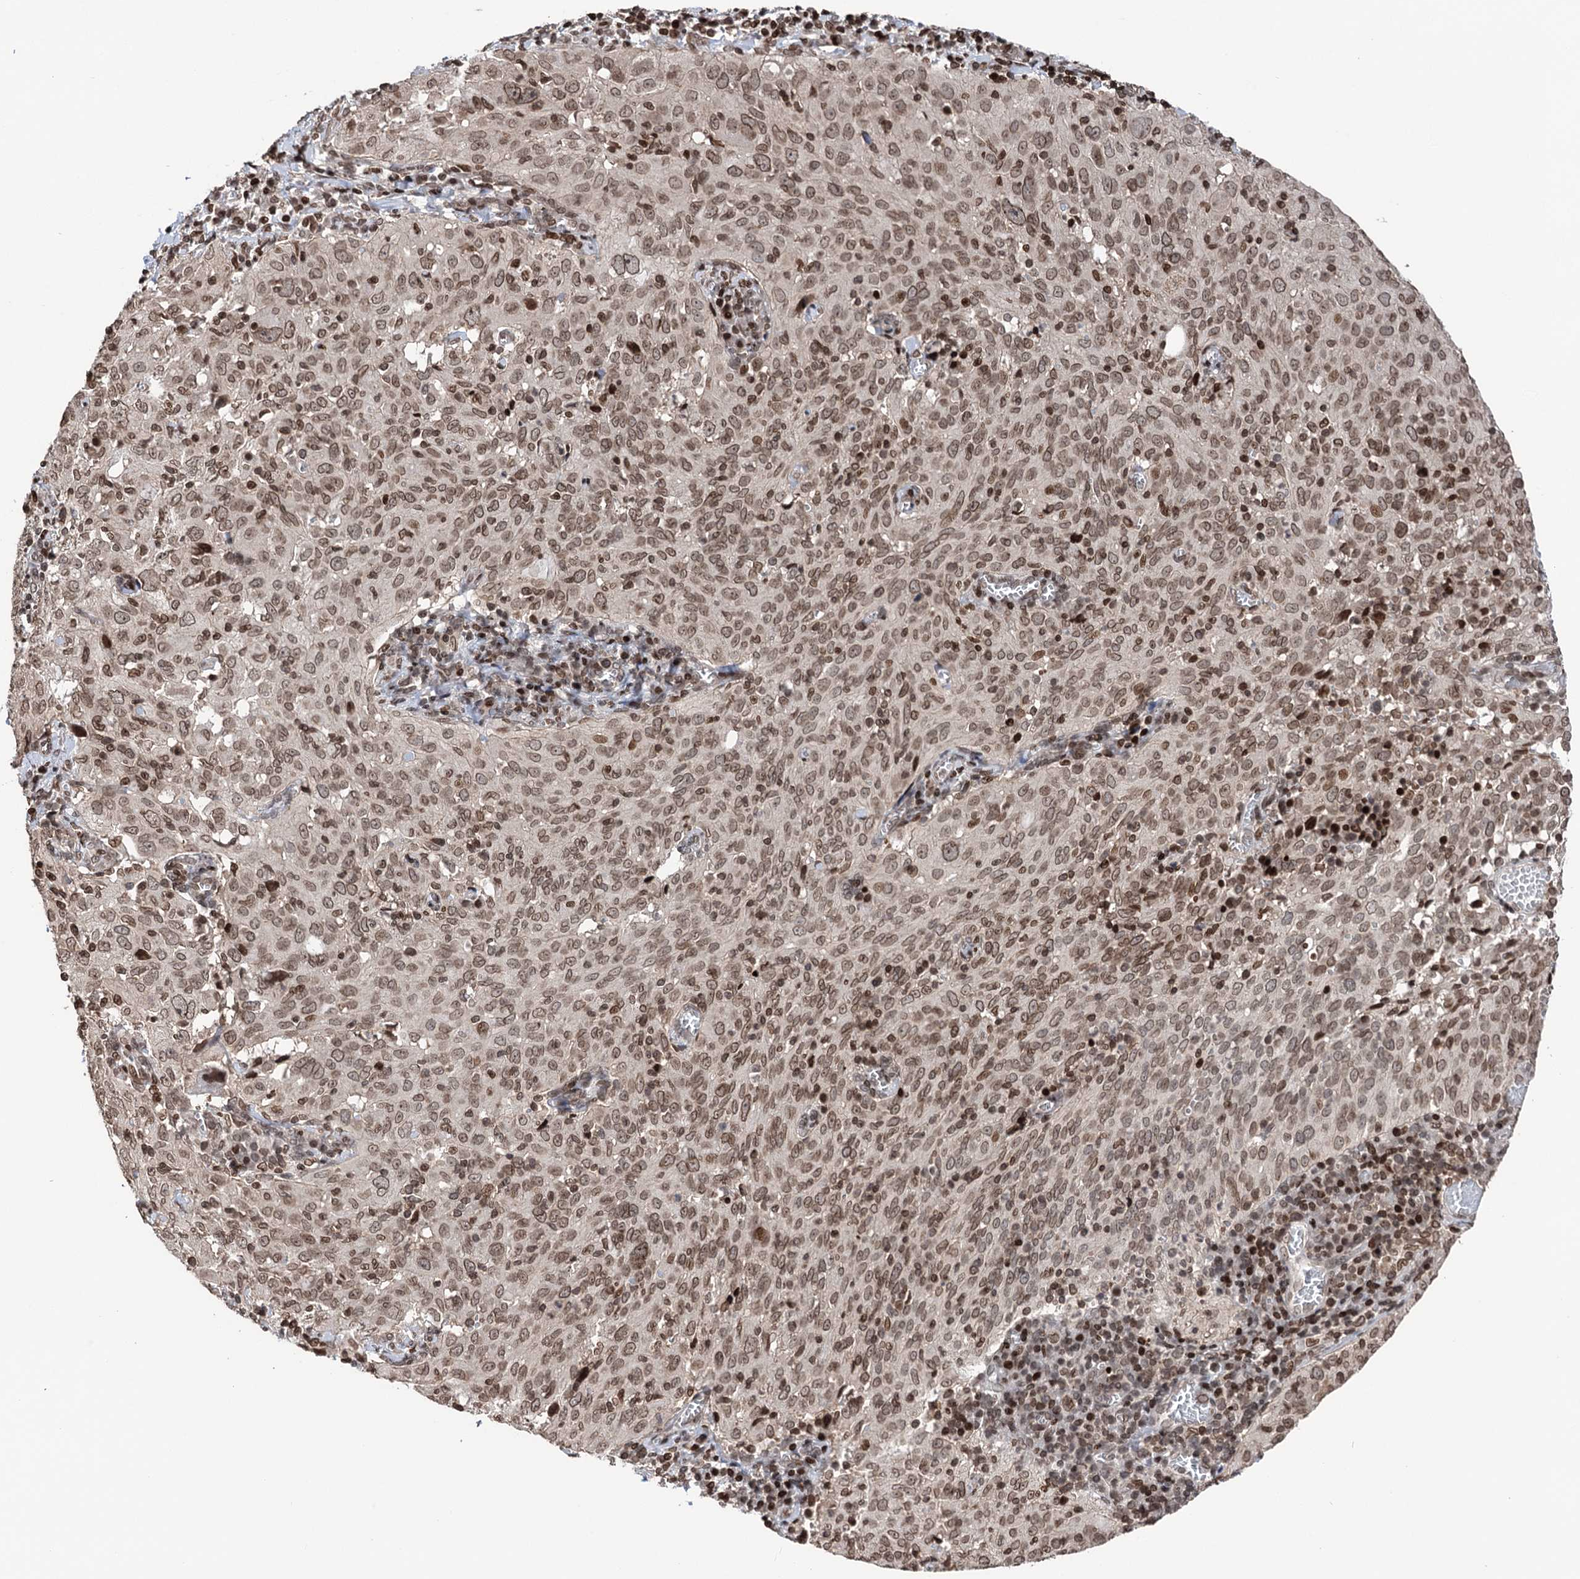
{"staining": {"intensity": "moderate", "quantity": ">75%", "location": "nuclear"}, "tissue": "cervical cancer", "cell_type": "Tumor cells", "image_type": "cancer", "snomed": [{"axis": "morphology", "description": "Squamous cell carcinoma, NOS"}, {"axis": "topography", "description": "Cervix"}], "caption": "Human cervical squamous cell carcinoma stained for a protein (brown) exhibits moderate nuclear positive expression in about >75% of tumor cells.", "gene": "CCDC77", "patient": {"sex": "female", "age": 31}}